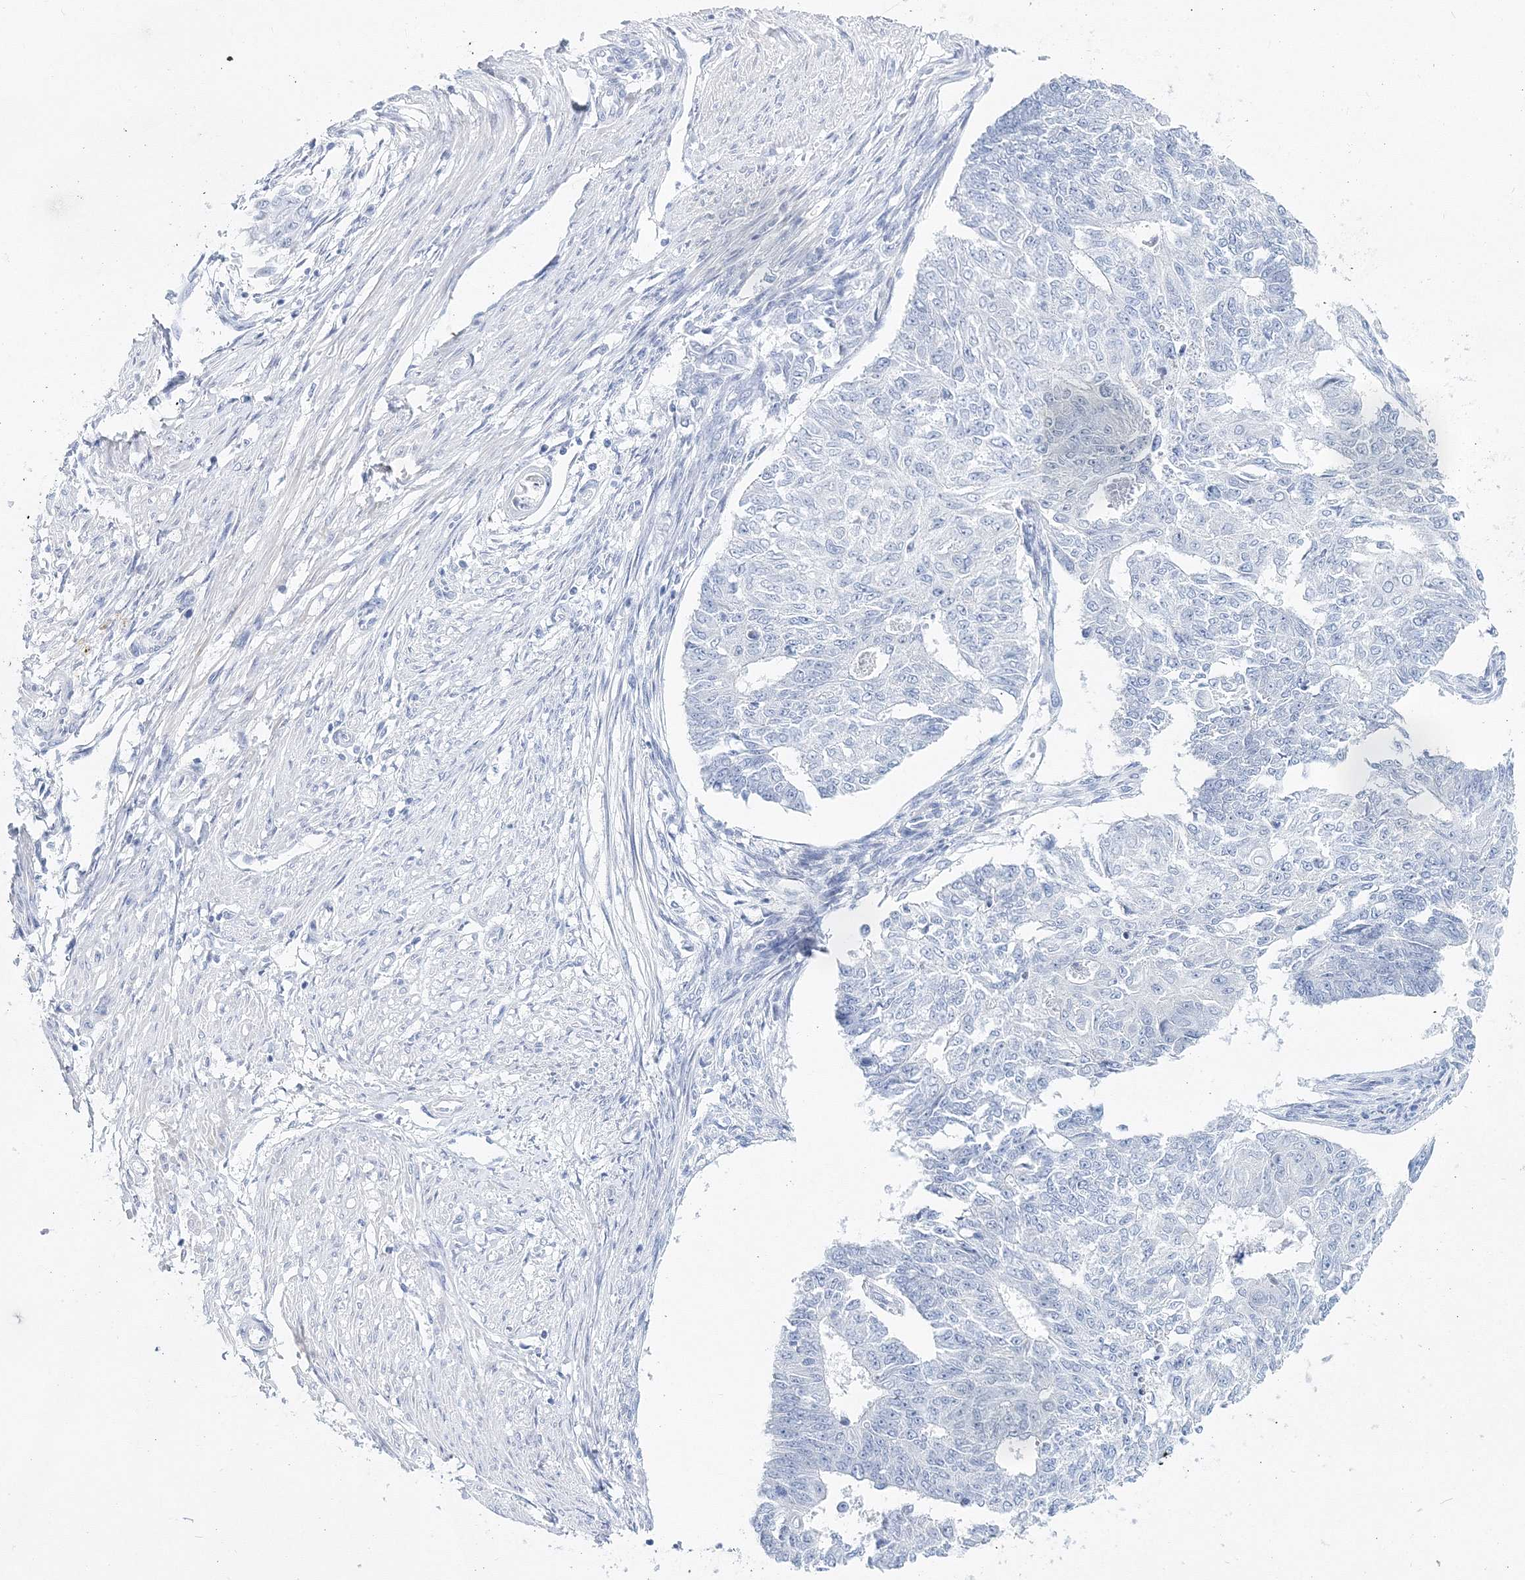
{"staining": {"intensity": "negative", "quantity": "none", "location": "none"}, "tissue": "endometrial cancer", "cell_type": "Tumor cells", "image_type": "cancer", "snomed": [{"axis": "morphology", "description": "Adenocarcinoma, NOS"}, {"axis": "topography", "description": "Endometrium"}], "caption": "There is no significant staining in tumor cells of endometrial adenocarcinoma.", "gene": "MYOZ2", "patient": {"sex": "female", "age": 32}}